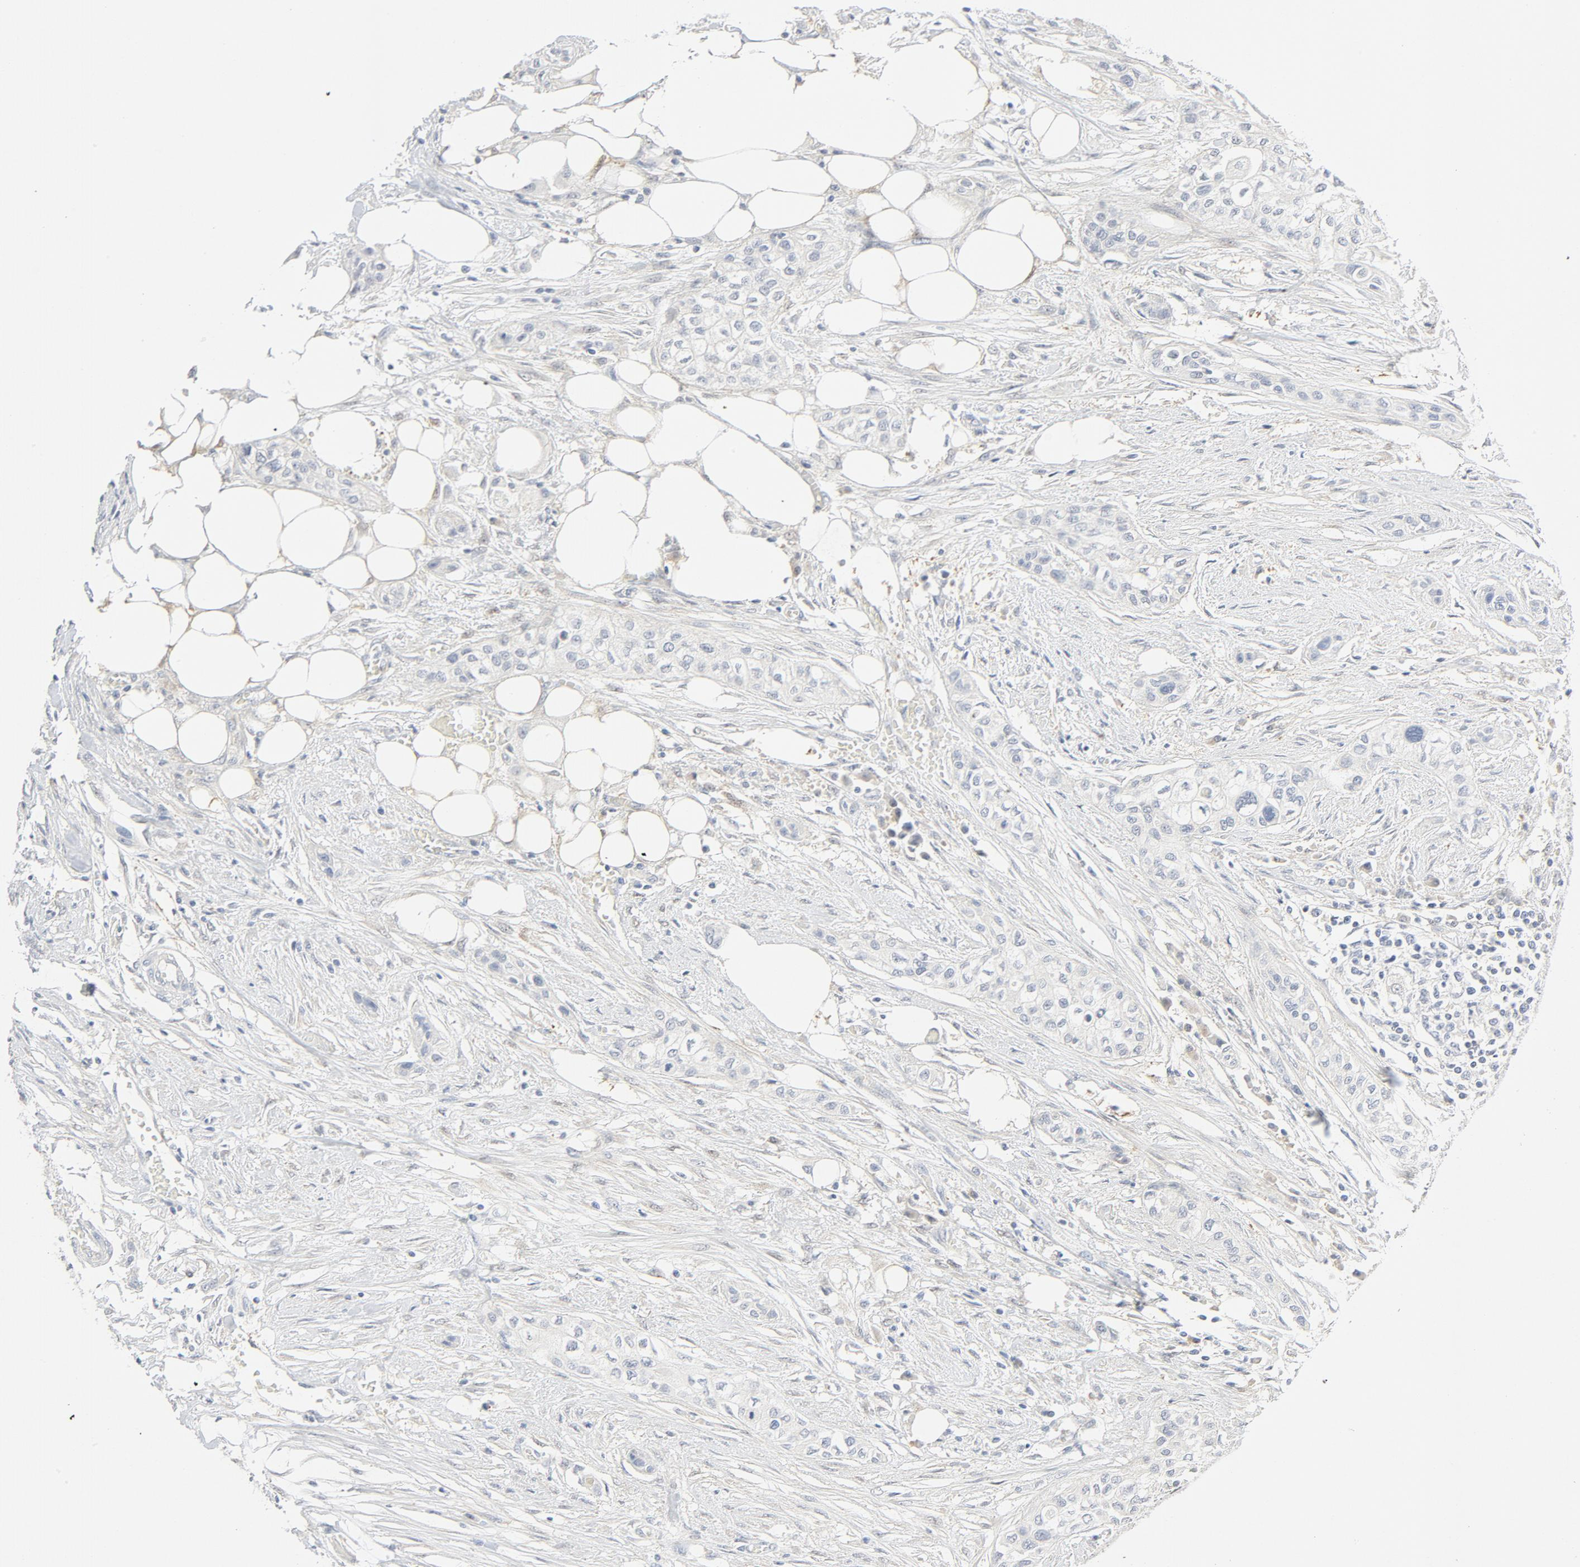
{"staining": {"intensity": "negative", "quantity": "none", "location": "none"}, "tissue": "urothelial cancer", "cell_type": "Tumor cells", "image_type": "cancer", "snomed": [{"axis": "morphology", "description": "Urothelial carcinoma, High grade"}, {"axis": "topography", "description": "Urinary bladder"}], "caption": "Immunohistochemistry (IHC) micrograph of neoplastic tissue: urothelial carcinoma (high-grade) stained with DAB (3,3'-diaminobenzidine) displays no significant protein staining in tumor cells.", "gene": "PGM1", "patient": {"sex": "male", "age": 74}}